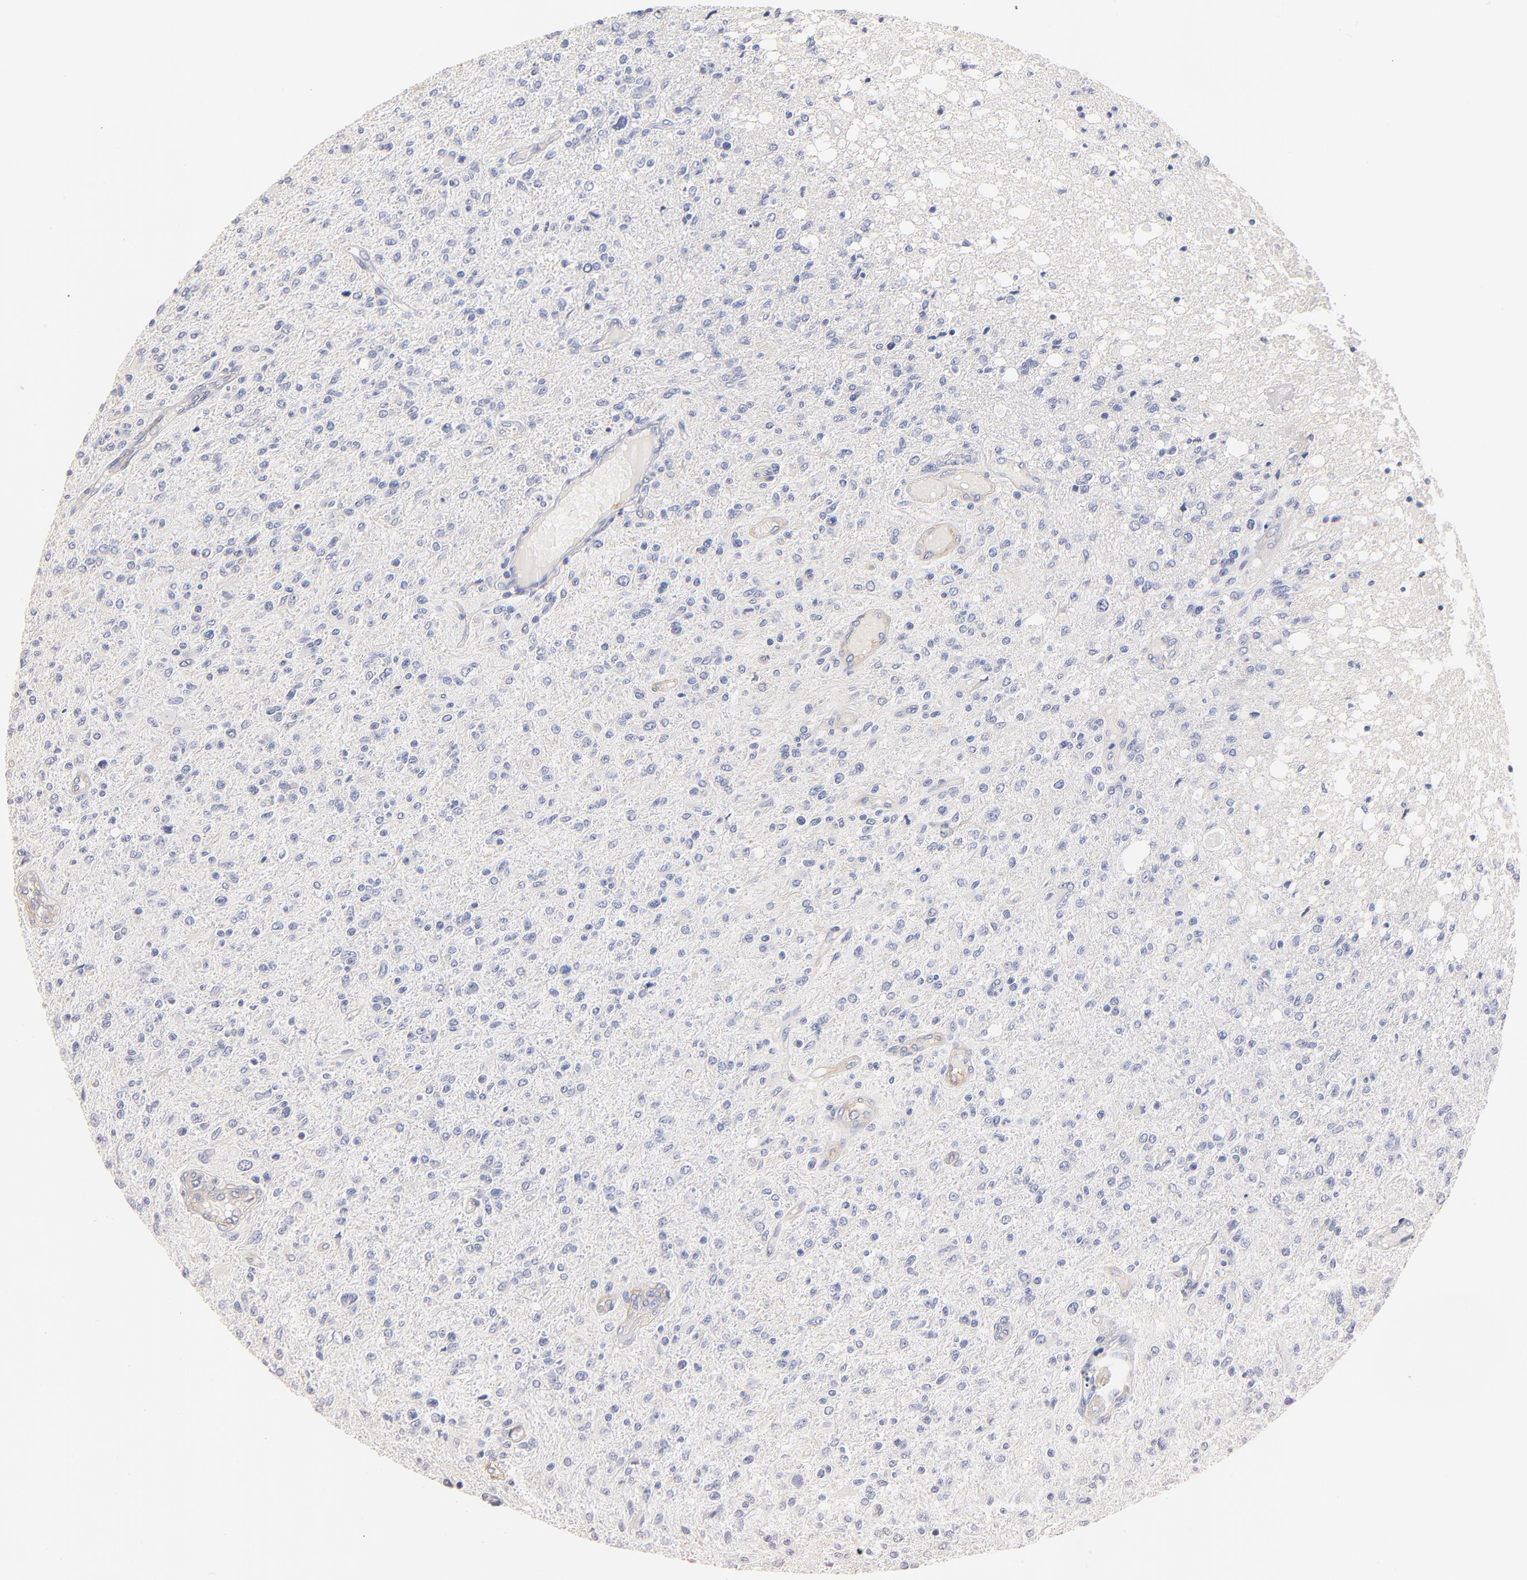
{"staining": {"intensity": "negative", "quantity": "none", "location": "none"}, "tissue": "glioma", "cell_type": "Tumor cells", "image_type": "cancer", "snomed": [{"axis": "morphology", "description": "Glioma, malignant, High grade"}, {"axis": "topography", "description": "Brain"}], "caption": "Immunohistochemical staining of human glioma reveals no significant staining in tumor cells.", "gene": "ITGA8", "patient": {"sex": "male", "age": 36}}